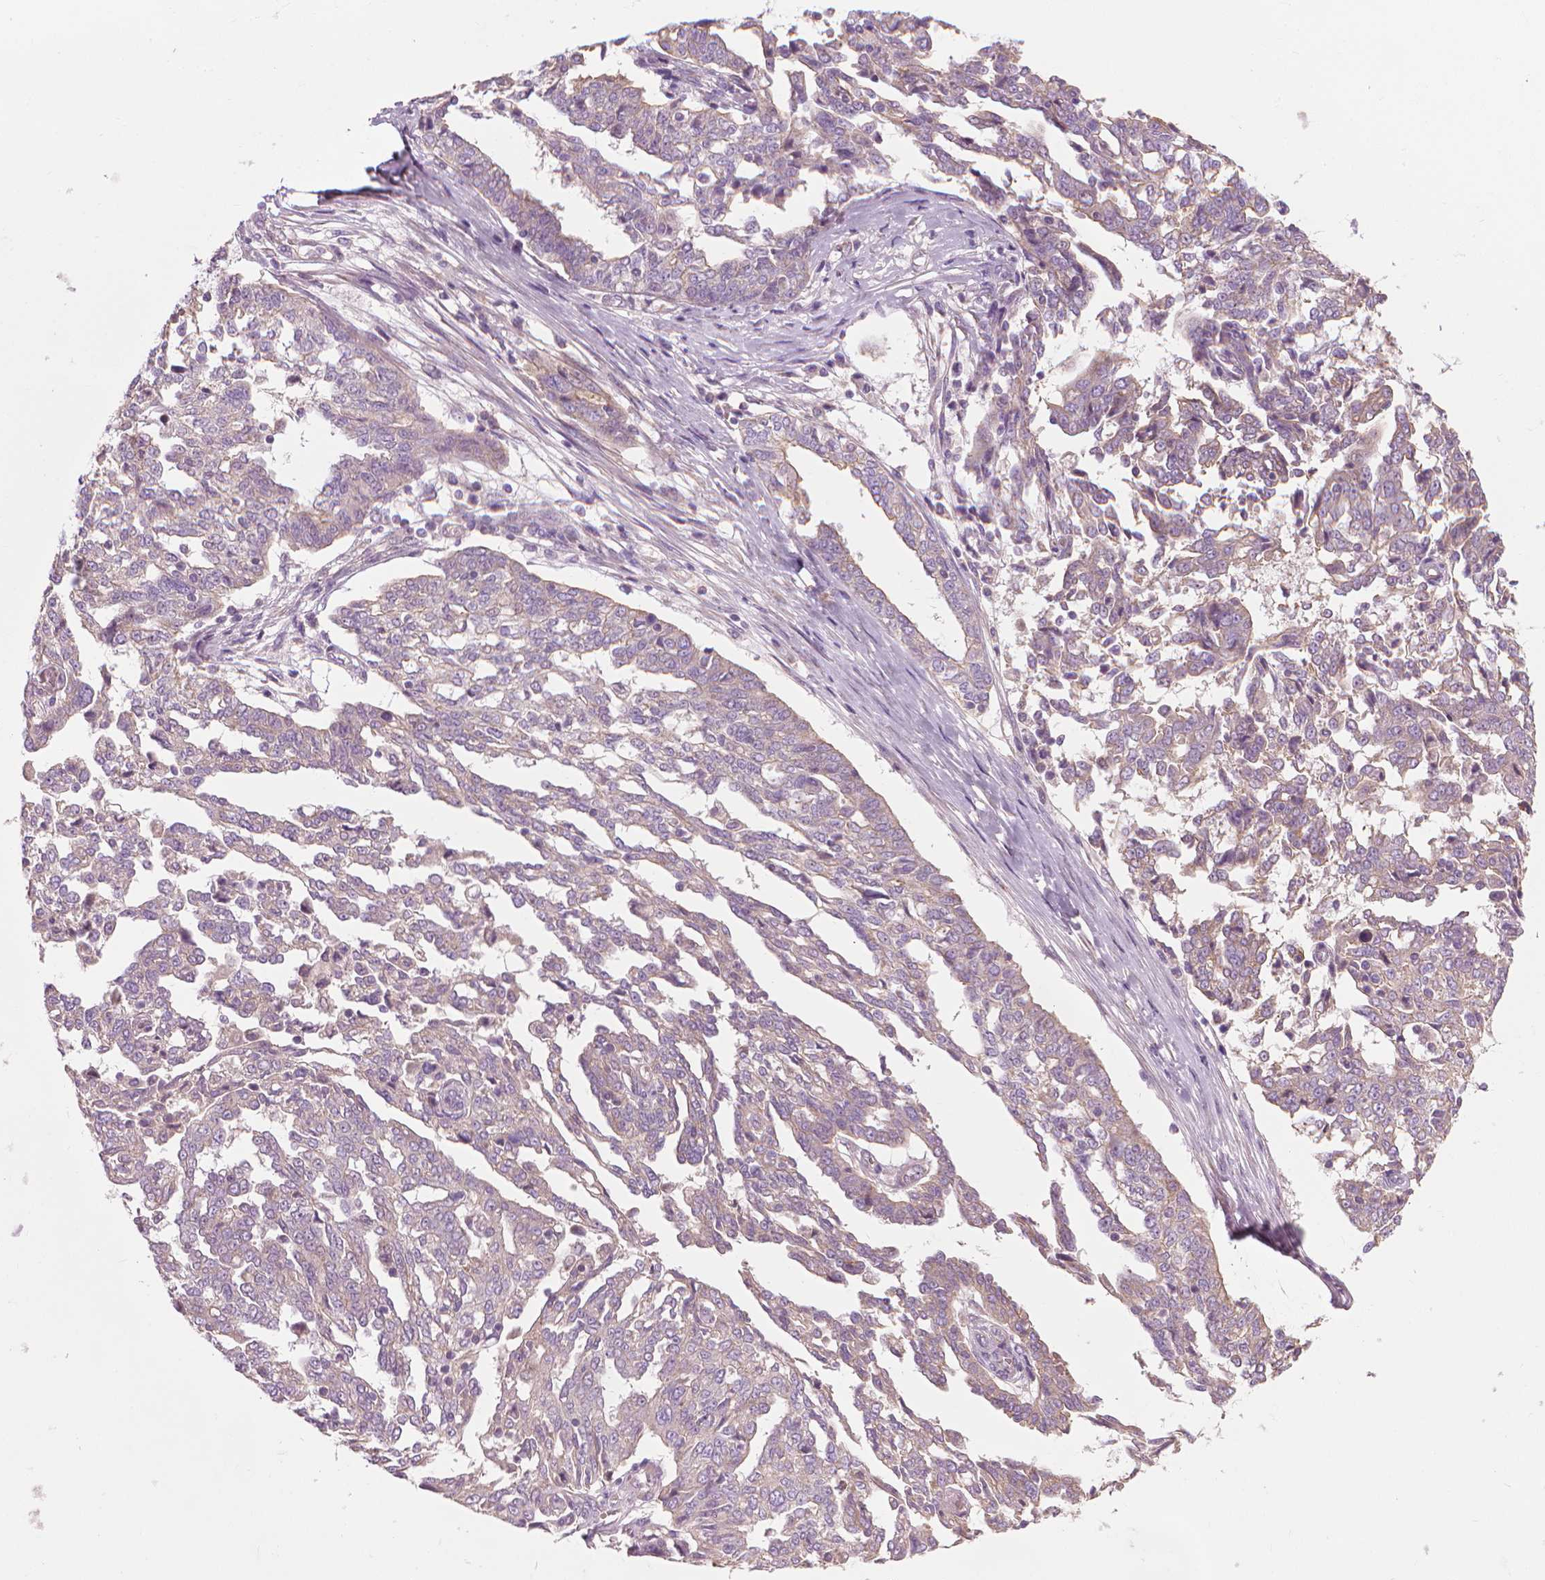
{"staining": {"intensity": "negative", "quantity": "none", "location": "none"}, "tissue": "ovarian cancer", "cell_type": "Tumor cells", "image_type": "cancer", "snomed": [{"axis": "morphology", "description": "Cystadenocarcinoma, serous, NOS"}, {"axis": "topography", "description": "Ovary"}], "caption": "Tumor cells show no significant protein staining in ovarian cancer (serous cystadenocarcinoma).", "gene": "RIIAD1", "patient": {"sex": "female", "age": 67}}